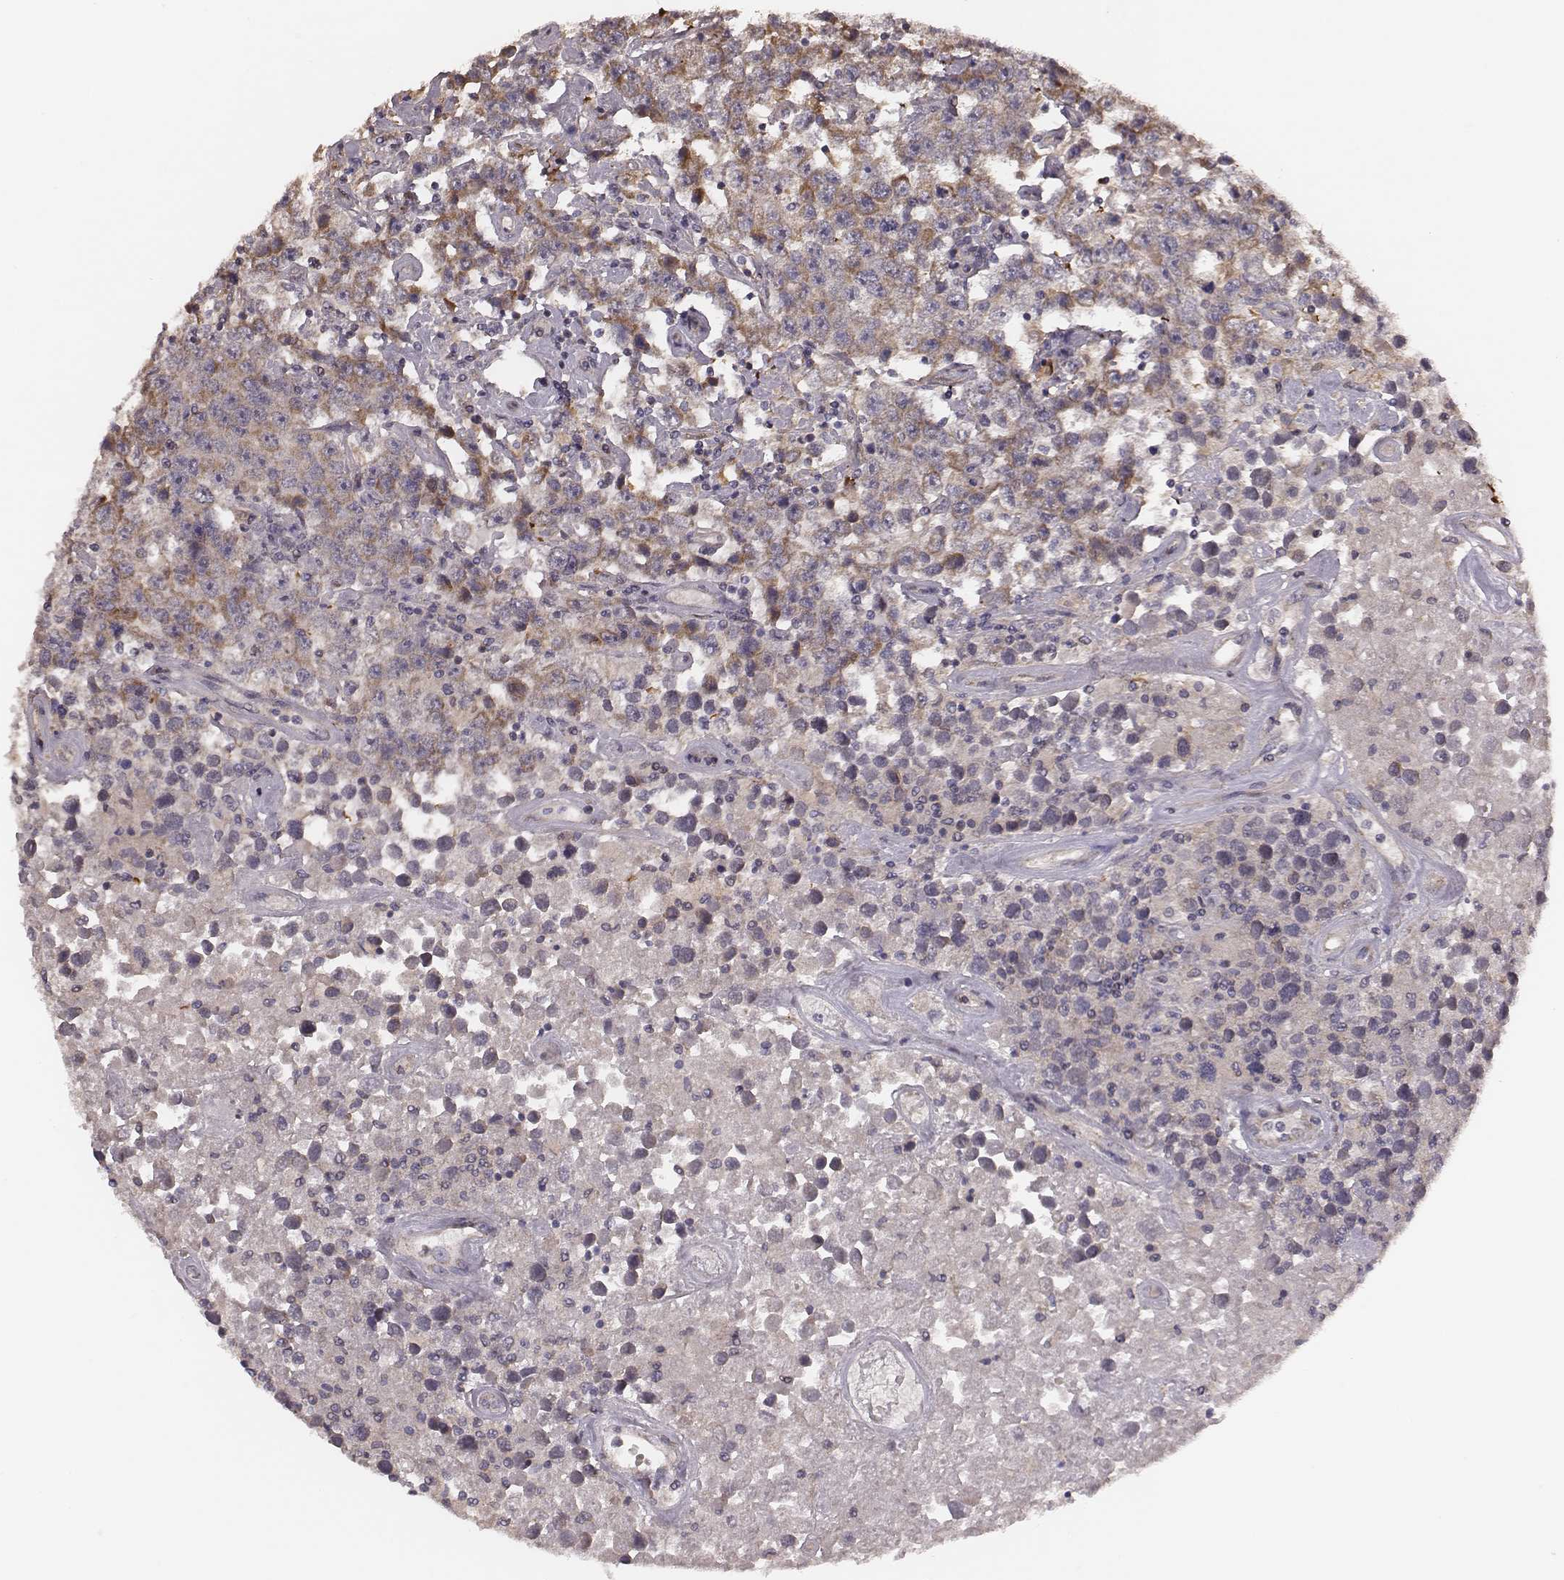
{"staining": {"intensity": "weak", "quantity": "25%-75%", "location": "cytoplasmic/membranous"}, "tissue": "testis cancer", "cell_type": "Tumor cells", "image_type": "cancer", "snomed": [{"axis": "morphology", "description": "Seminoma, NOS"}, {"axis": "topography", "description": "Testis"}], "caption": "Seminoma (testis) stained with immunohistochemistry (IHC) reveals weak cytoplasmic/membranous positivity in about 25%-75% of tumor cells. Nuclei are stained in blue.", "gene": "HAVCR1", "patient": {"sex": "male", "age": 52}}